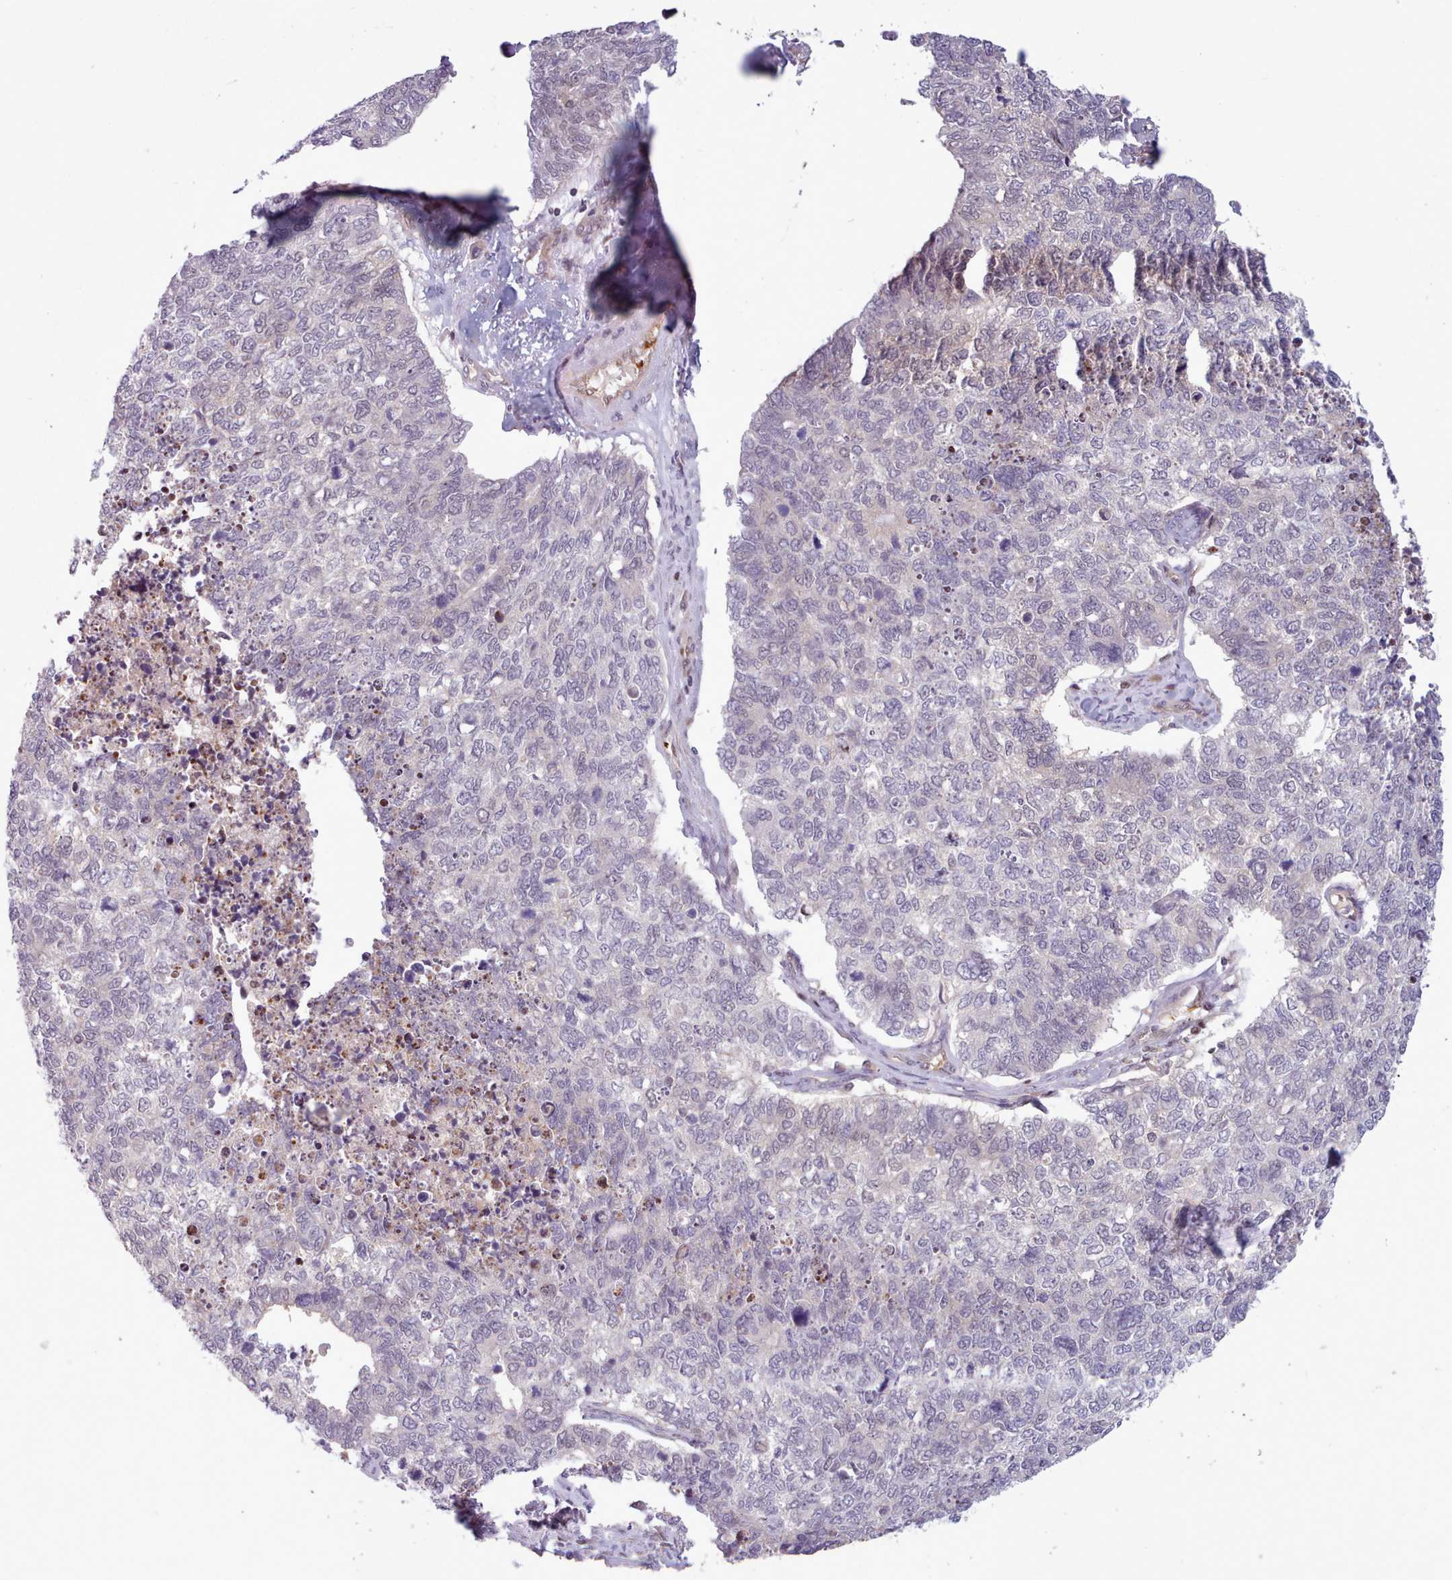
{"staining": {"intensity": "negative", "quantity": "none", "location": "none"}, "tissue": "cervical cancer", "cell_type": "Tumor cells", "image_type": "cancer", "snomed": [{"axis": "morphology", "description": "Squamous cell carcinoma, NOS"}, {"axis": "topography", "description": "Cervix"}], "caption": "Immunohistochemistry photomicrograph of neoplastic tissue: human cervical squamous cell carcinoma stained with DAB (3,3'-diaminobenzidine) exhibits no significant protein expression in tumor cells. Nuclei are stained in blue.", "gene": "KBTBD7", "patient": {"sex": "female", "age": 63}}